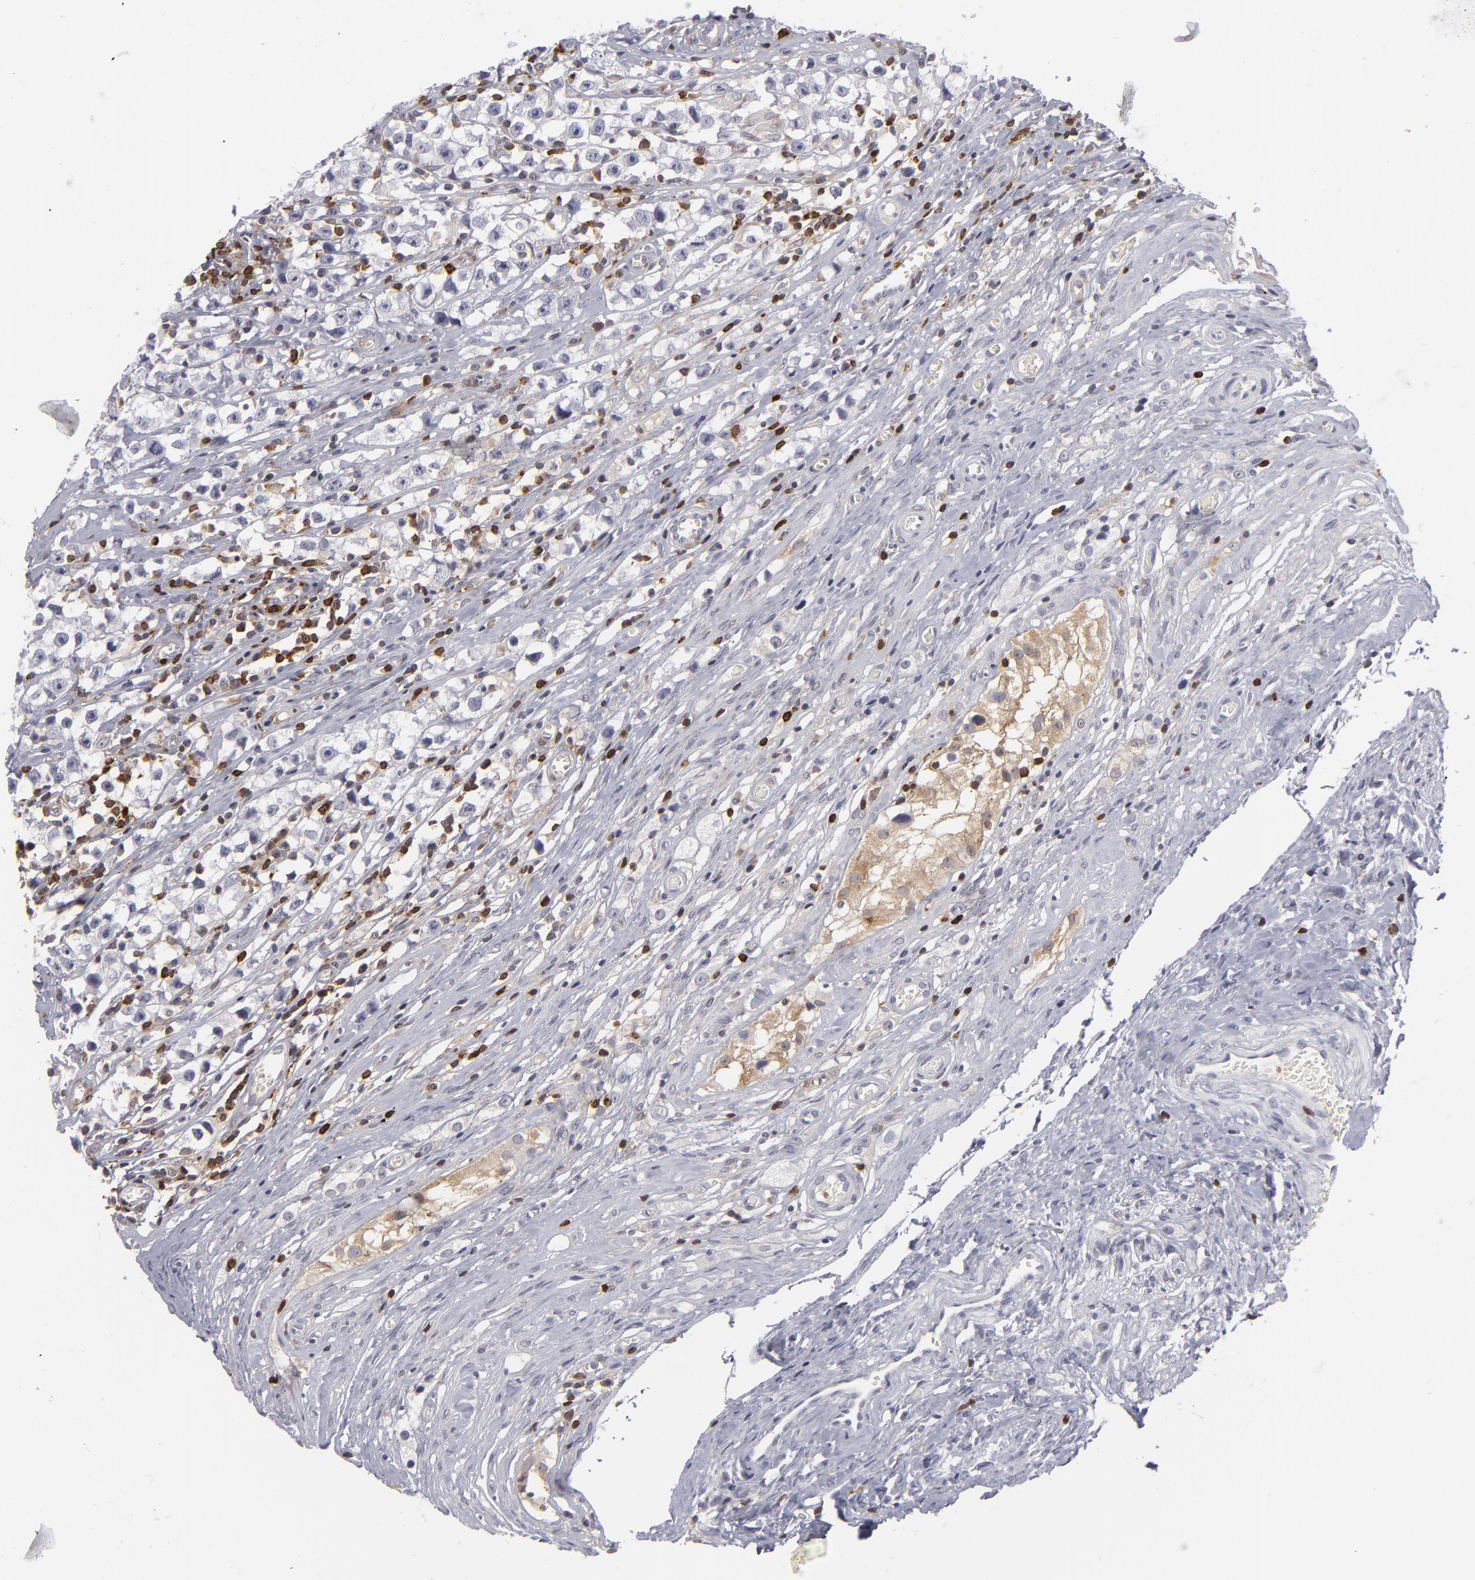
{"staining": {"intensity": "negative", "quantity": "none", "location": "none"}, "tissue": "testis cancer", "cell_type": "Tumor cells", "image_type": "cancer", "snomed": [{"axis": "morphology", "description": "Seminoma, NOS"}, {"axis": "topography", "description": "Testis"}], "caption": "High magnification brightfield microscopy of testis cancer stained with DAB (3,3'-diaminobenzidine) (brown) and counterstained with hematoxylin (blue): tumor cells show no significant positivity. (Immunohistochemistry, brightfield microscopy, high magnification).", "gene": "APOBEC3G", "patient": {"sex": "male", "age": 35}}